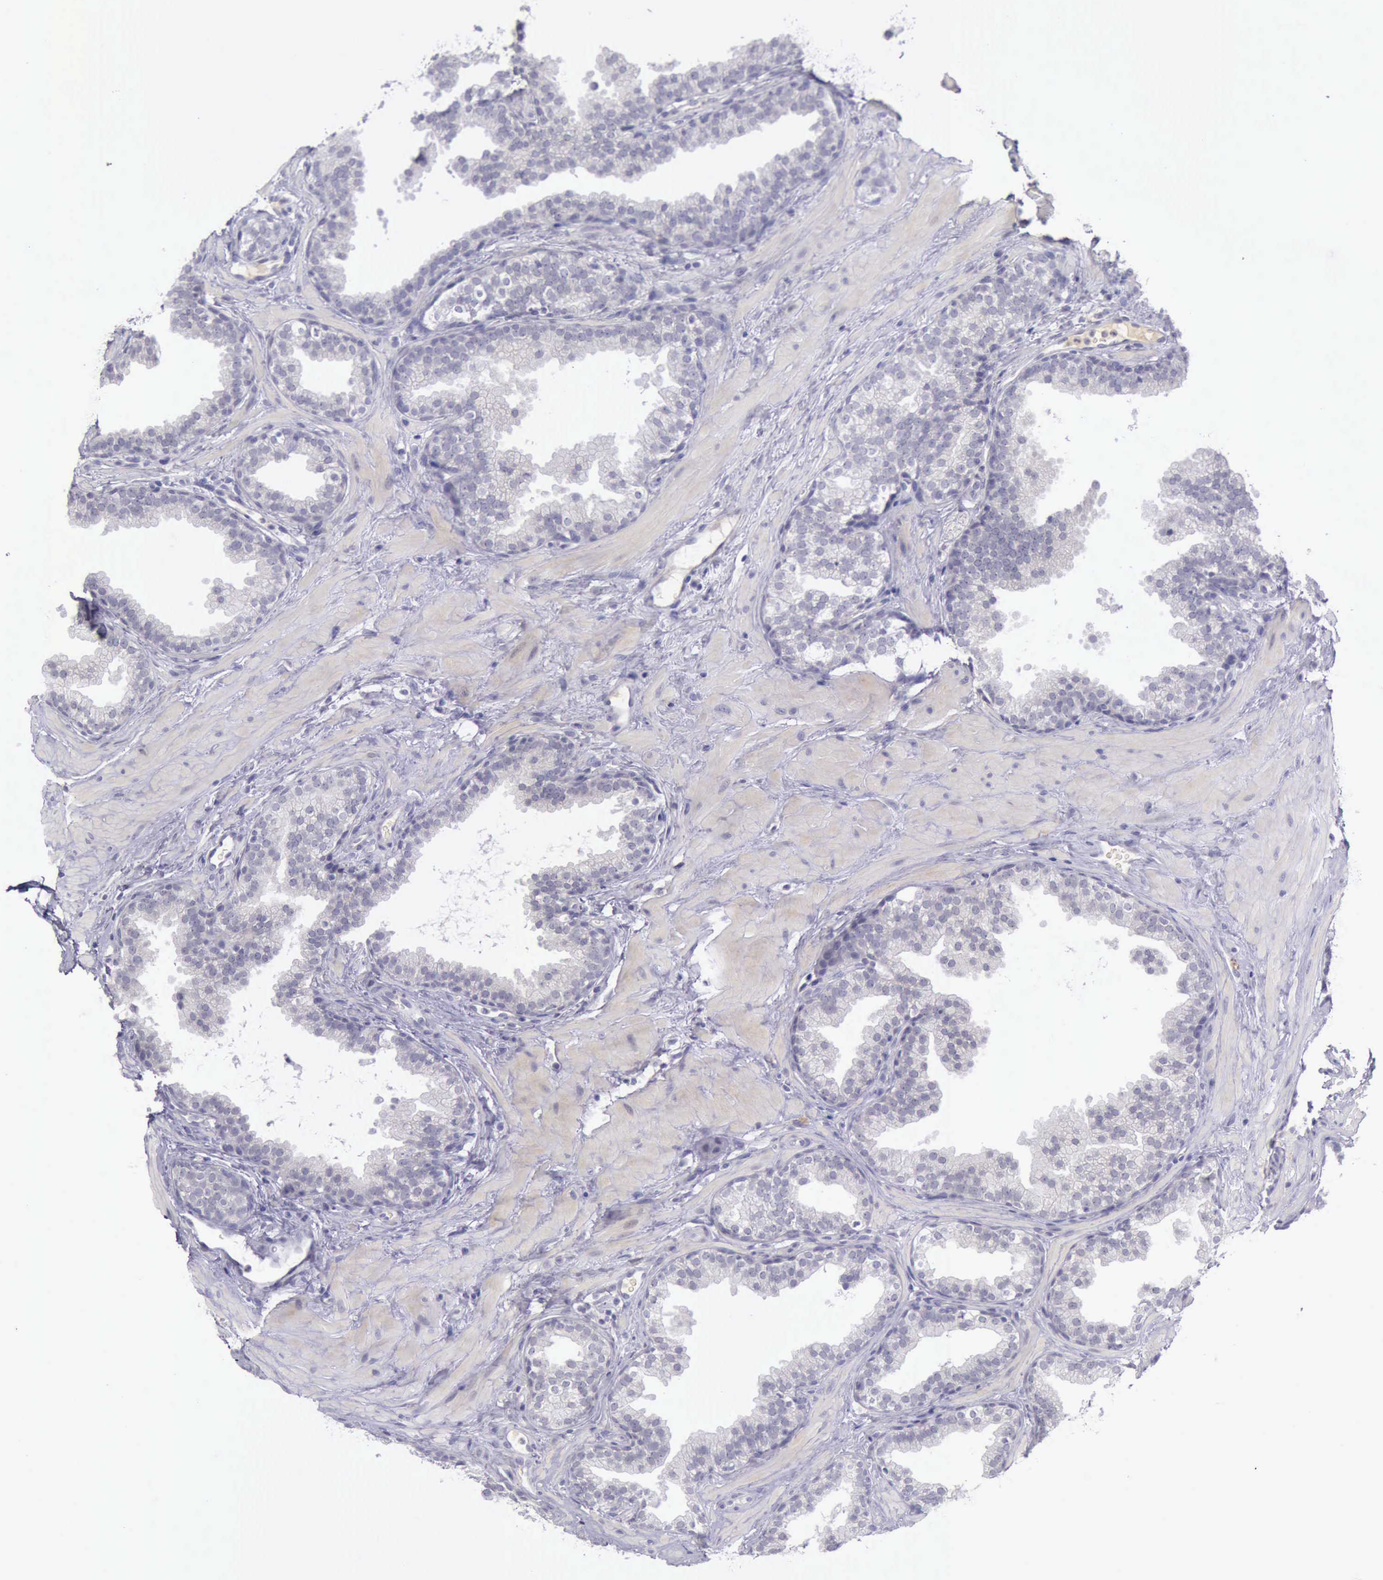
{"staining": {"intensity": "negative", "quantity": "none", "location": "none"}, "tissue": "prostate", "cell_type": "Glandular cells", "image_type": "normal", "snomed": [{"axis": "morphology", "description": "Normal tissue, NOS"}, {"axis": "topography", "description": "Prostate"}], "caption": "Immunohistochemistry of normal human prostate displays no staining in glandular cells.", "gene": "ARNT2", "patient": {"sex": "male", "age": 51}}